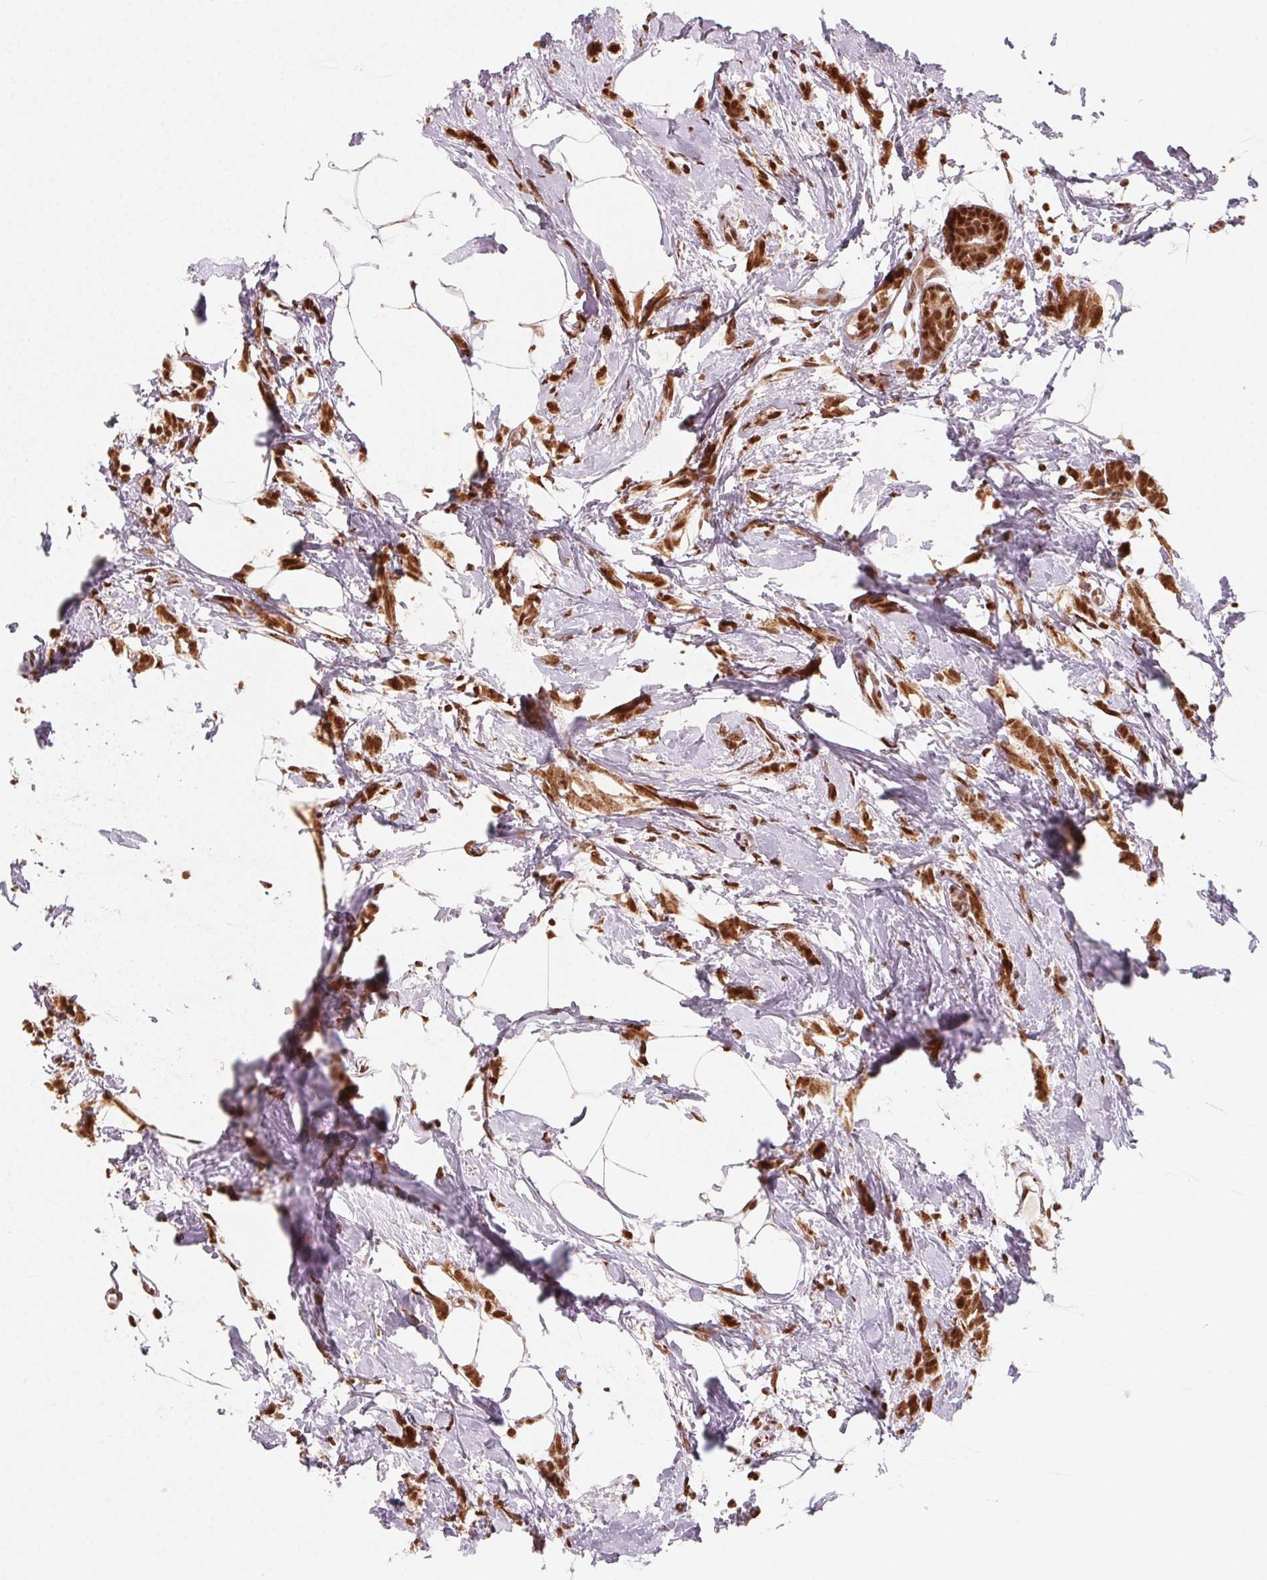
{"staining": {"intensity": "strong", "quantity": ">75%", "location": "nuclear"}, "tissue": "breast cancer", "cell_type": "Tumor cells", "image_type": "cancer", "snomed": [{"axis": "morphology", "description": "Duct carcinoma"}, {"axis": "topography", "description": "Breast"}], "caption": "The immunohistochemical stain highlights strong nuclear expression in tumor cells of breast cancer (intraductal carcinoma) tissue. Using DAB (brown) and hematoxylin (blue) stains, captured at high magnification using brightfield microscopy.", "gene": "TOPORS", "patient": {"sex": "female", "age": 40}}